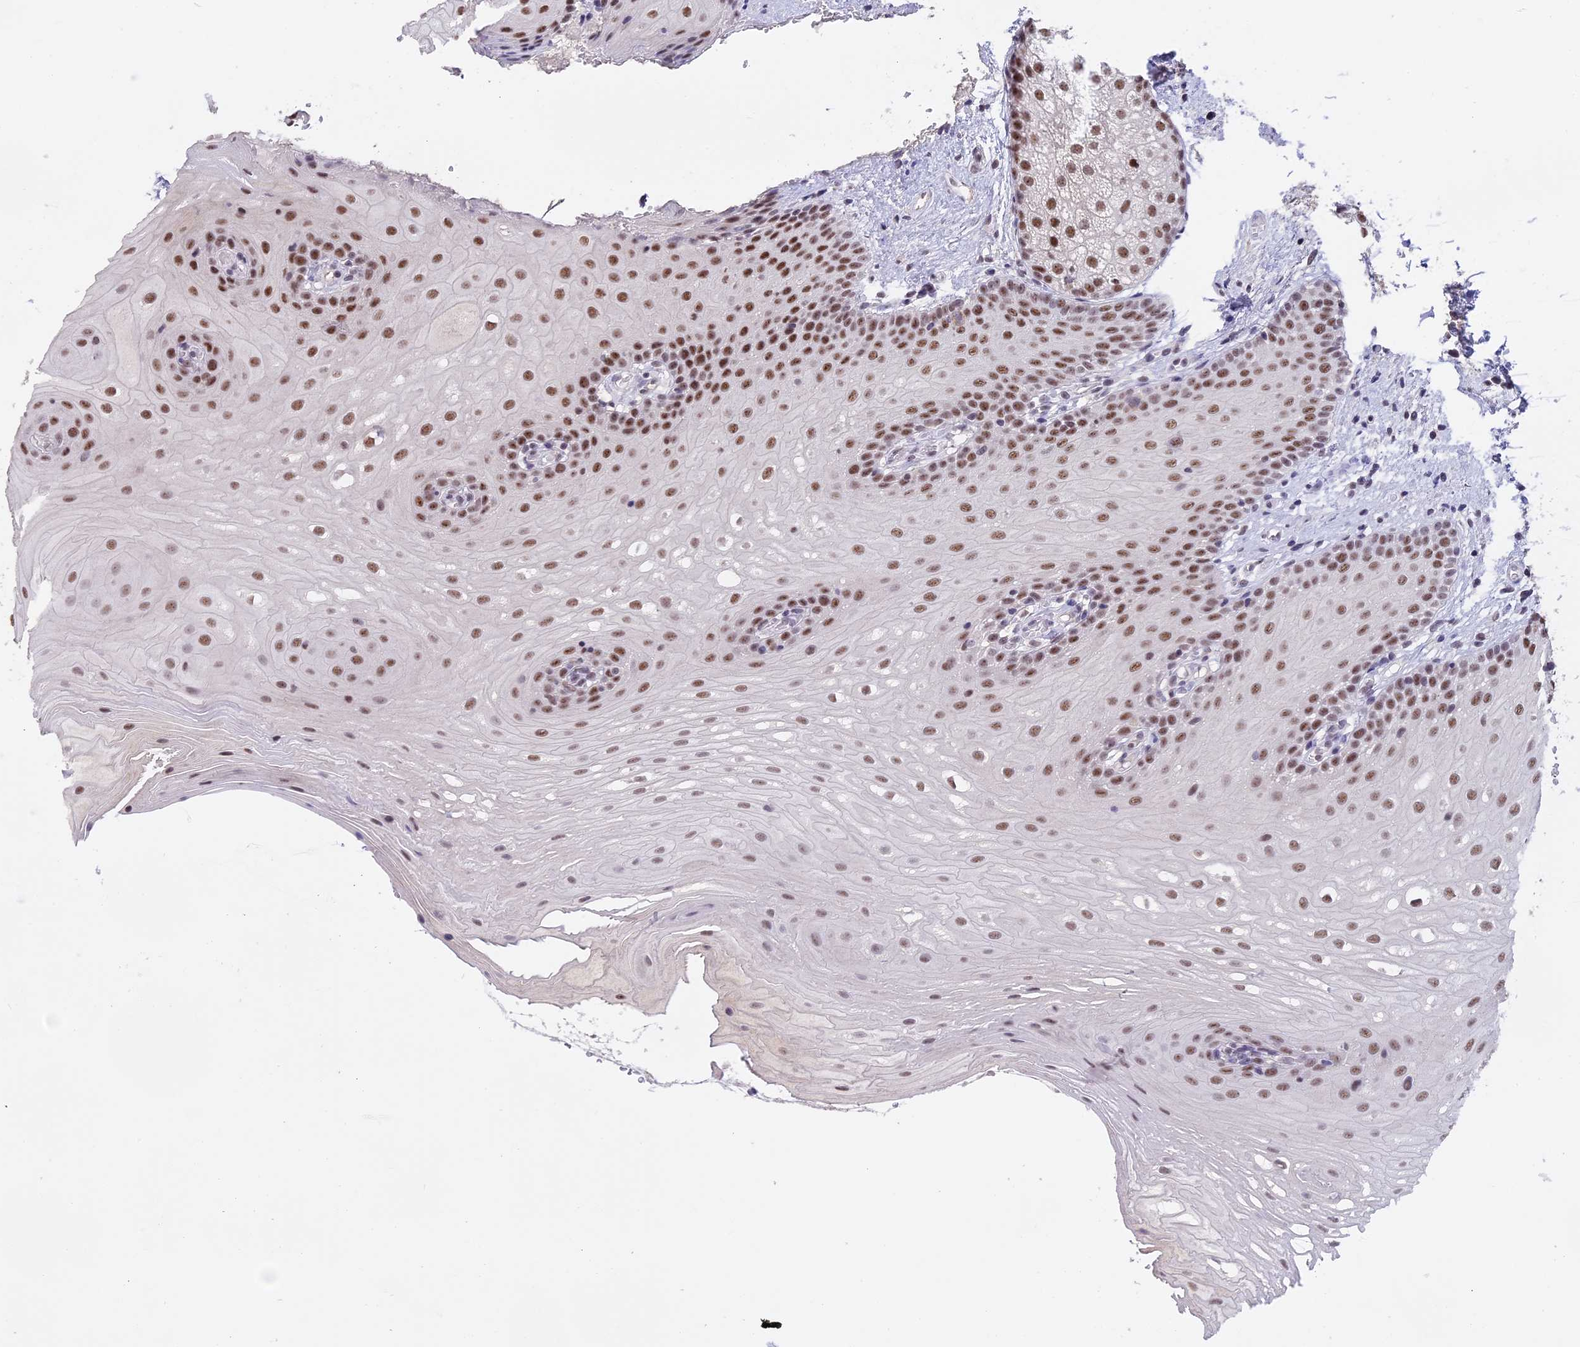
{"staining": {"intensity": "moderate", "quantity": ">75%", "location": "nuclear"}, "tissue": "oral mucosa", "cell_type": "Squamous epithelial cells", "image_type": "normal", "snomed": [{"axis": "morphology", "description": "Normal tissue, NOS"}, {"axis": "topography", "description": "Oral tissue"}], "caption": "DAB immunohistochemical staining of normal human oral mucosa displays moderate nuclear protein staining in about >75% of squamous epithelial cells. The staining was performed using DAB, with brown indicating positive protein expression. Nuclei are stained blue with hematoxylin.", "gene": "SETD2", "patient": {"sex": "female", "age": 54}}